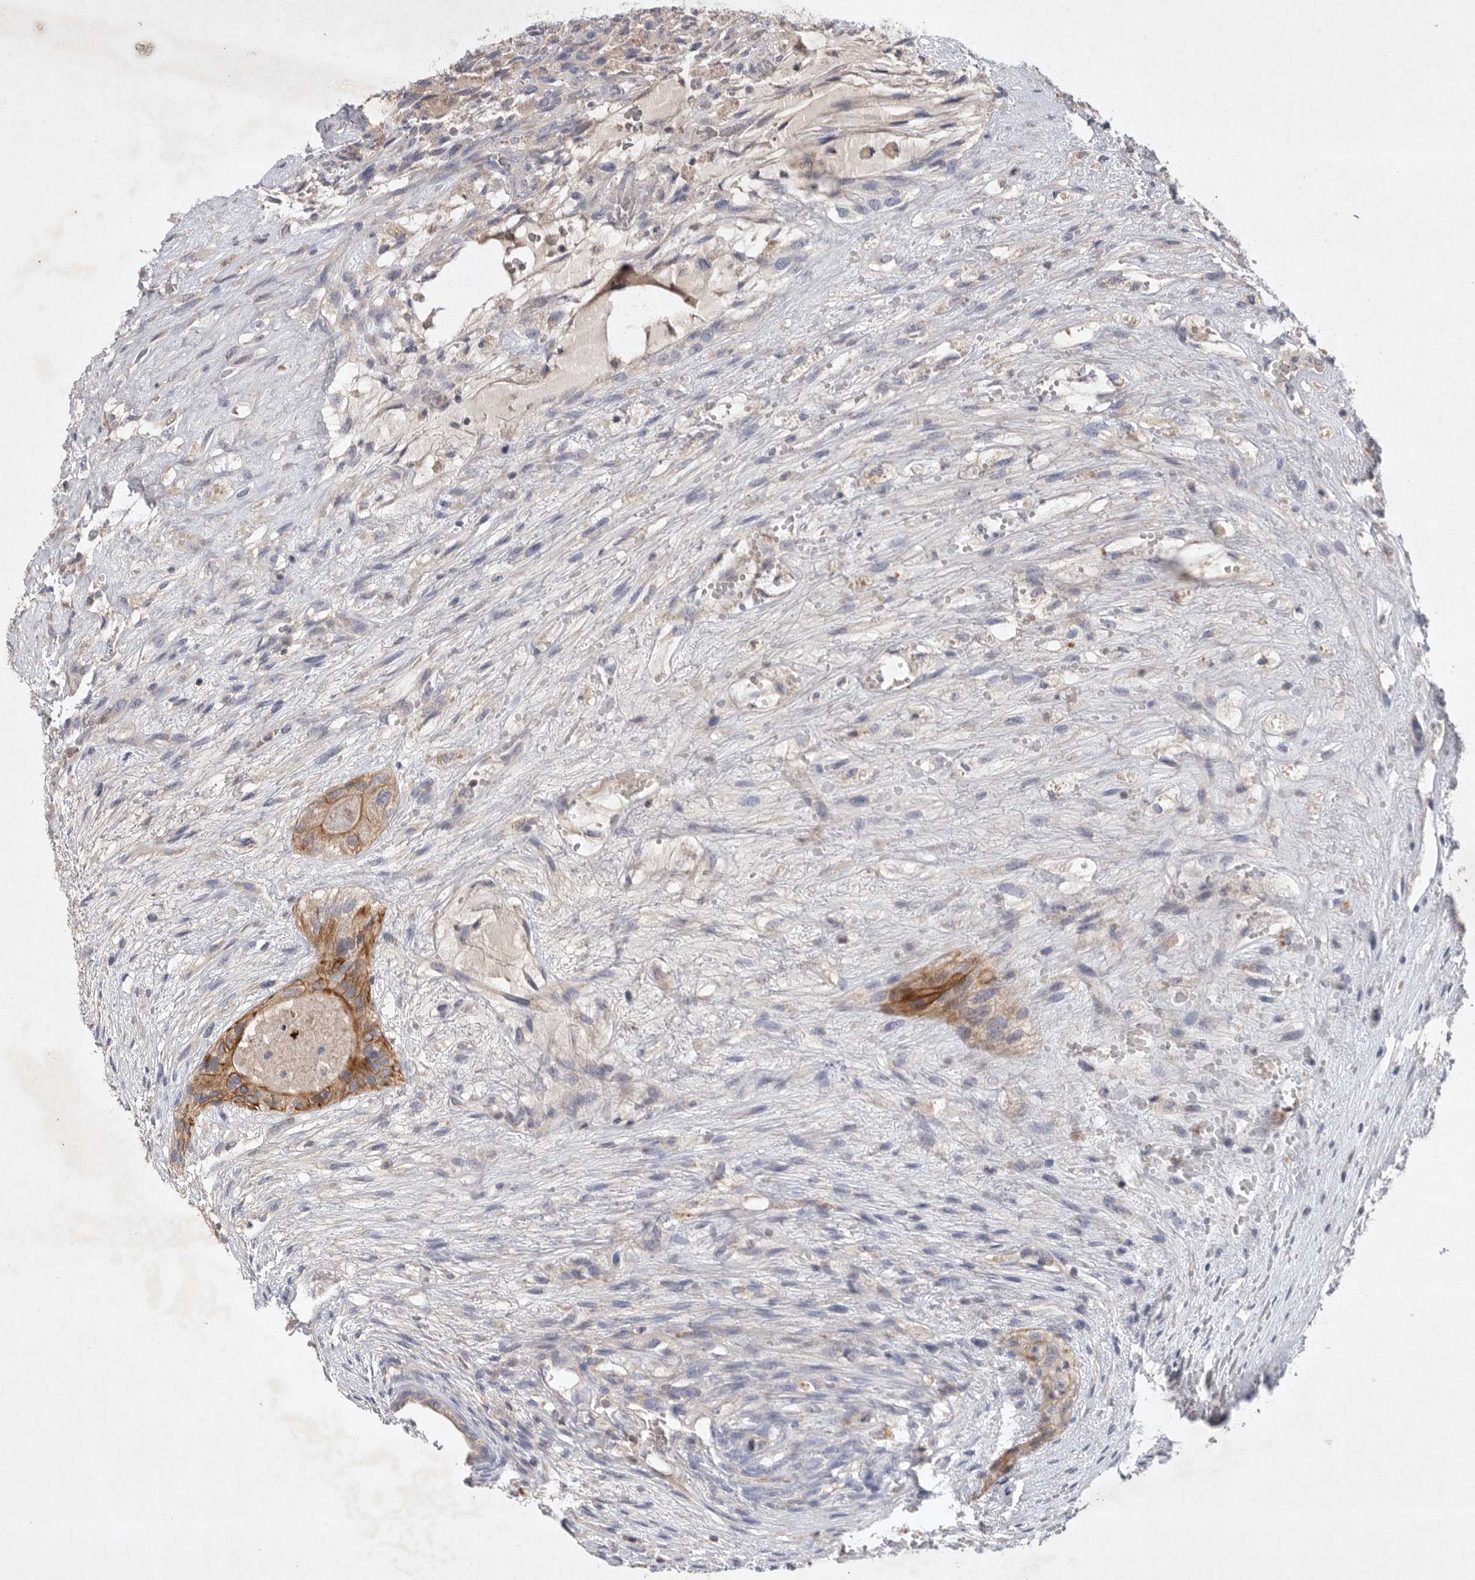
{"staining": {"intensity": "moderate", "quantity": "<25%", "location": "cytoplasmic/membranous"}, "tissue": "testis cancer", "cell_type": "Tumor cells", "image_type": "cancer", "snomed": [{"axis": "morphology", "description": "Seminoma, NOS"}, {"axis": "morphology", "description": "Carcinoma, Embryonal, NOS"}, {"axis": "topography", "description": "Testis"}], "caption": "Testis cancer (seminoma) stained with a protein marker exhibits moderate staining in tumor cells.", "gene": "TNFSF14", "patient": {"sex": "male", "age": 28}}